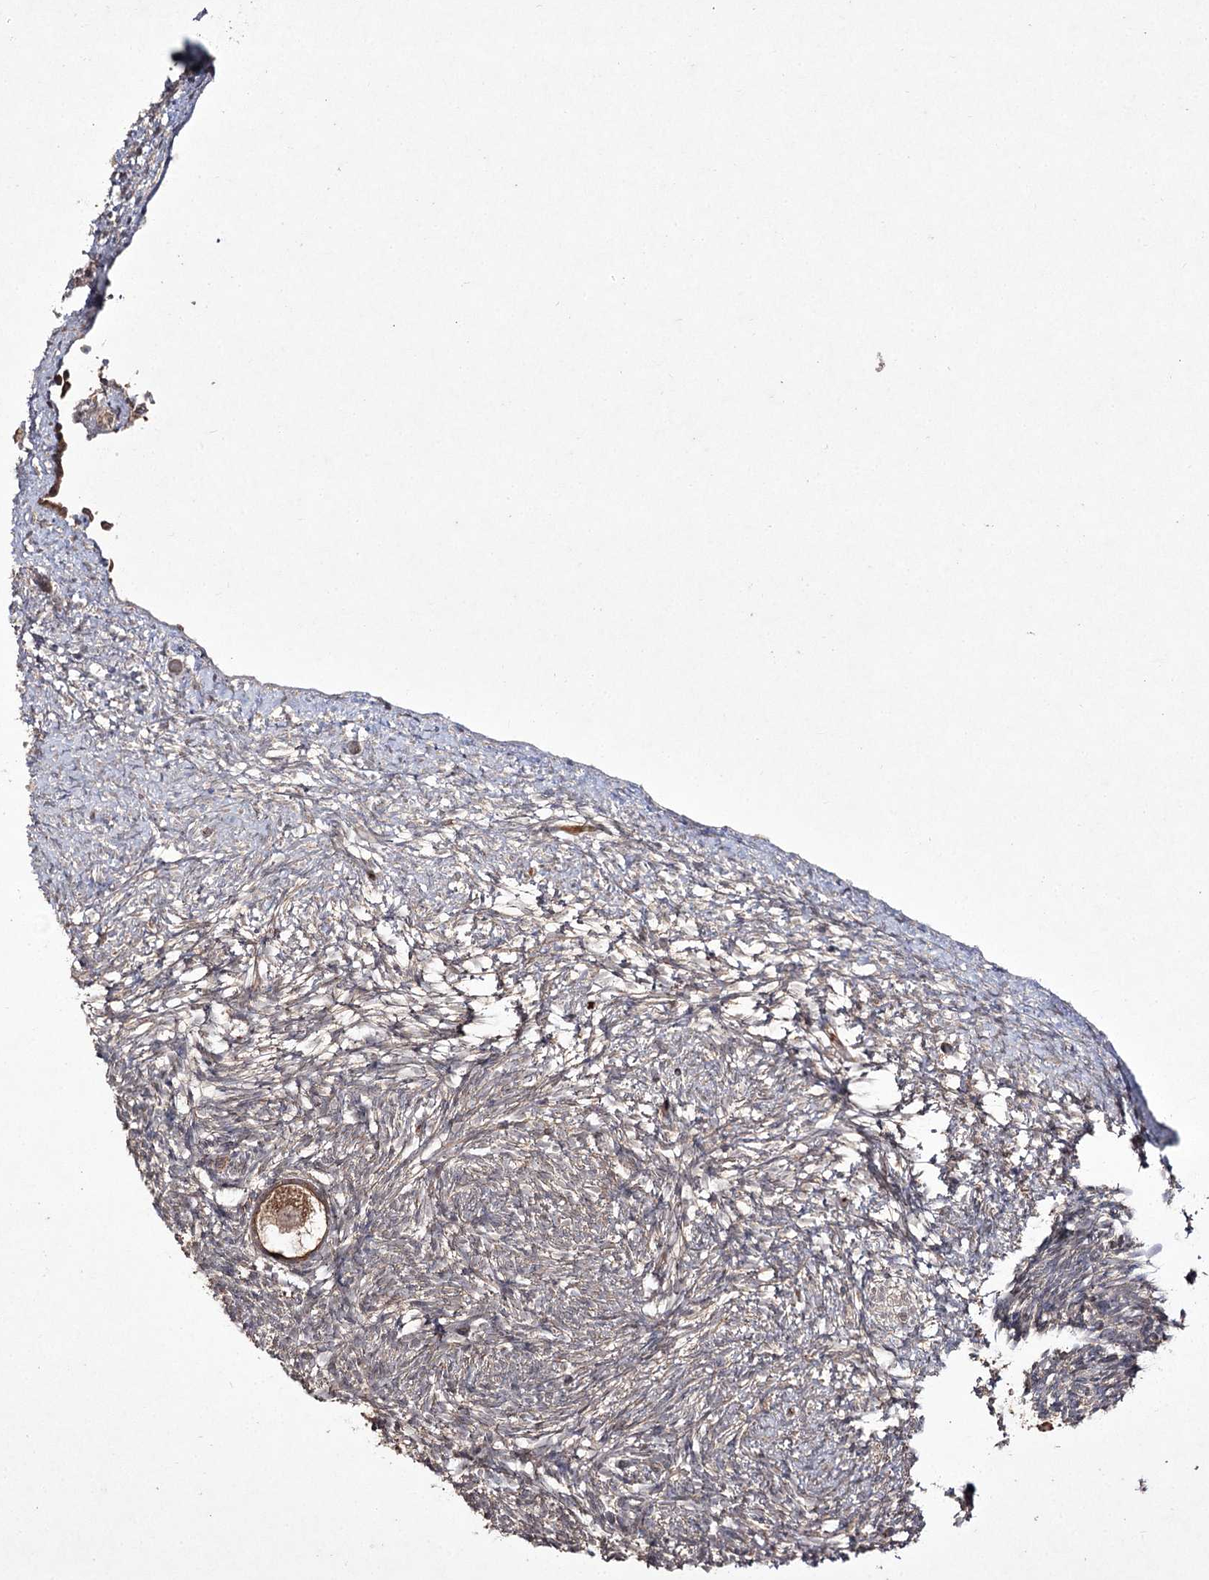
{"staining": {"intensity": "moderate", "quantity": ">75%", "location": "cytoplasmic/membranous"}, "tissue": "ovary", "cell_type": "Follicle cells", "image_type": "normal", "snomed": [{"axis": "morphology", "description": "Normal tissue, NOS"}, {"axis": "topography", "description": "Ovary"}], "caption": "Immunohistochemistry (IHC) image of normal human ovary stained for a protein (brown), which shows medium levels of moderate cytoplasmic/membranous staining in approximately >75% of follicle cells.", "gene": "FANCL", "patient": {"sex": "female", "age": 34}}